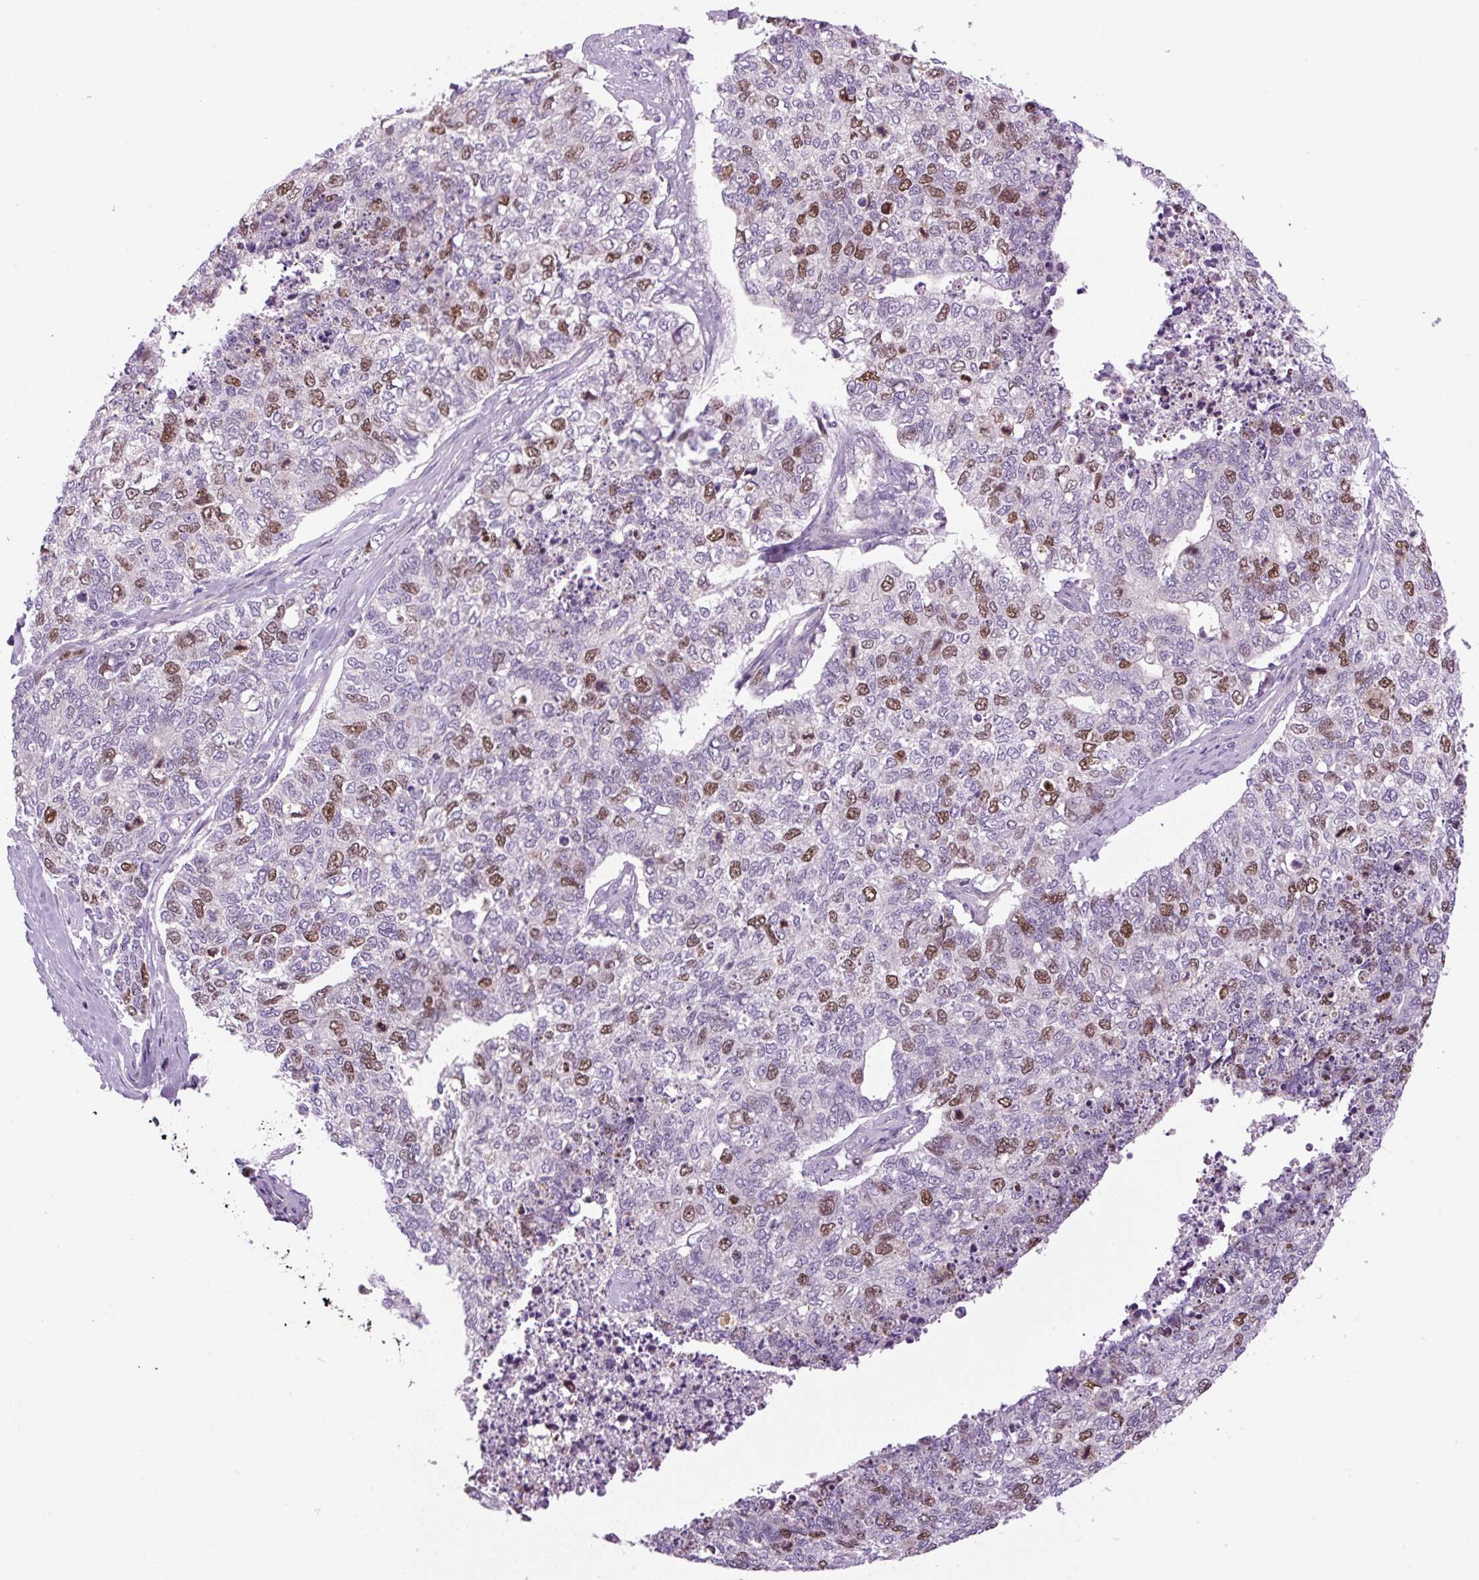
{"staining": {"intensity": "moderate", "quantity": "25%-75%", "location": "nuclear"}, "tissue": "cervical cancer", "cell_type": "Tumor cells", "image_type": "cancer", "snomed": [{"axis": "morphology", "description": "Squamous cell carcinoma, NOS"}, {"axis": "topography", "description": "Cervix"}], "caption": "Protein expression analysis of cervical squamous cell carcinoma shows moderate nuclear positivity in about 25%-75% of tumor cells. The staining is performed using DAB (3,3'-diaminobenzidine) brown chromogen to label protein expression. The nuclei are counter-stained blue using hematoxylin.", "gene": "KIFC1", "patient": {"sex": "female", "age": 63}}